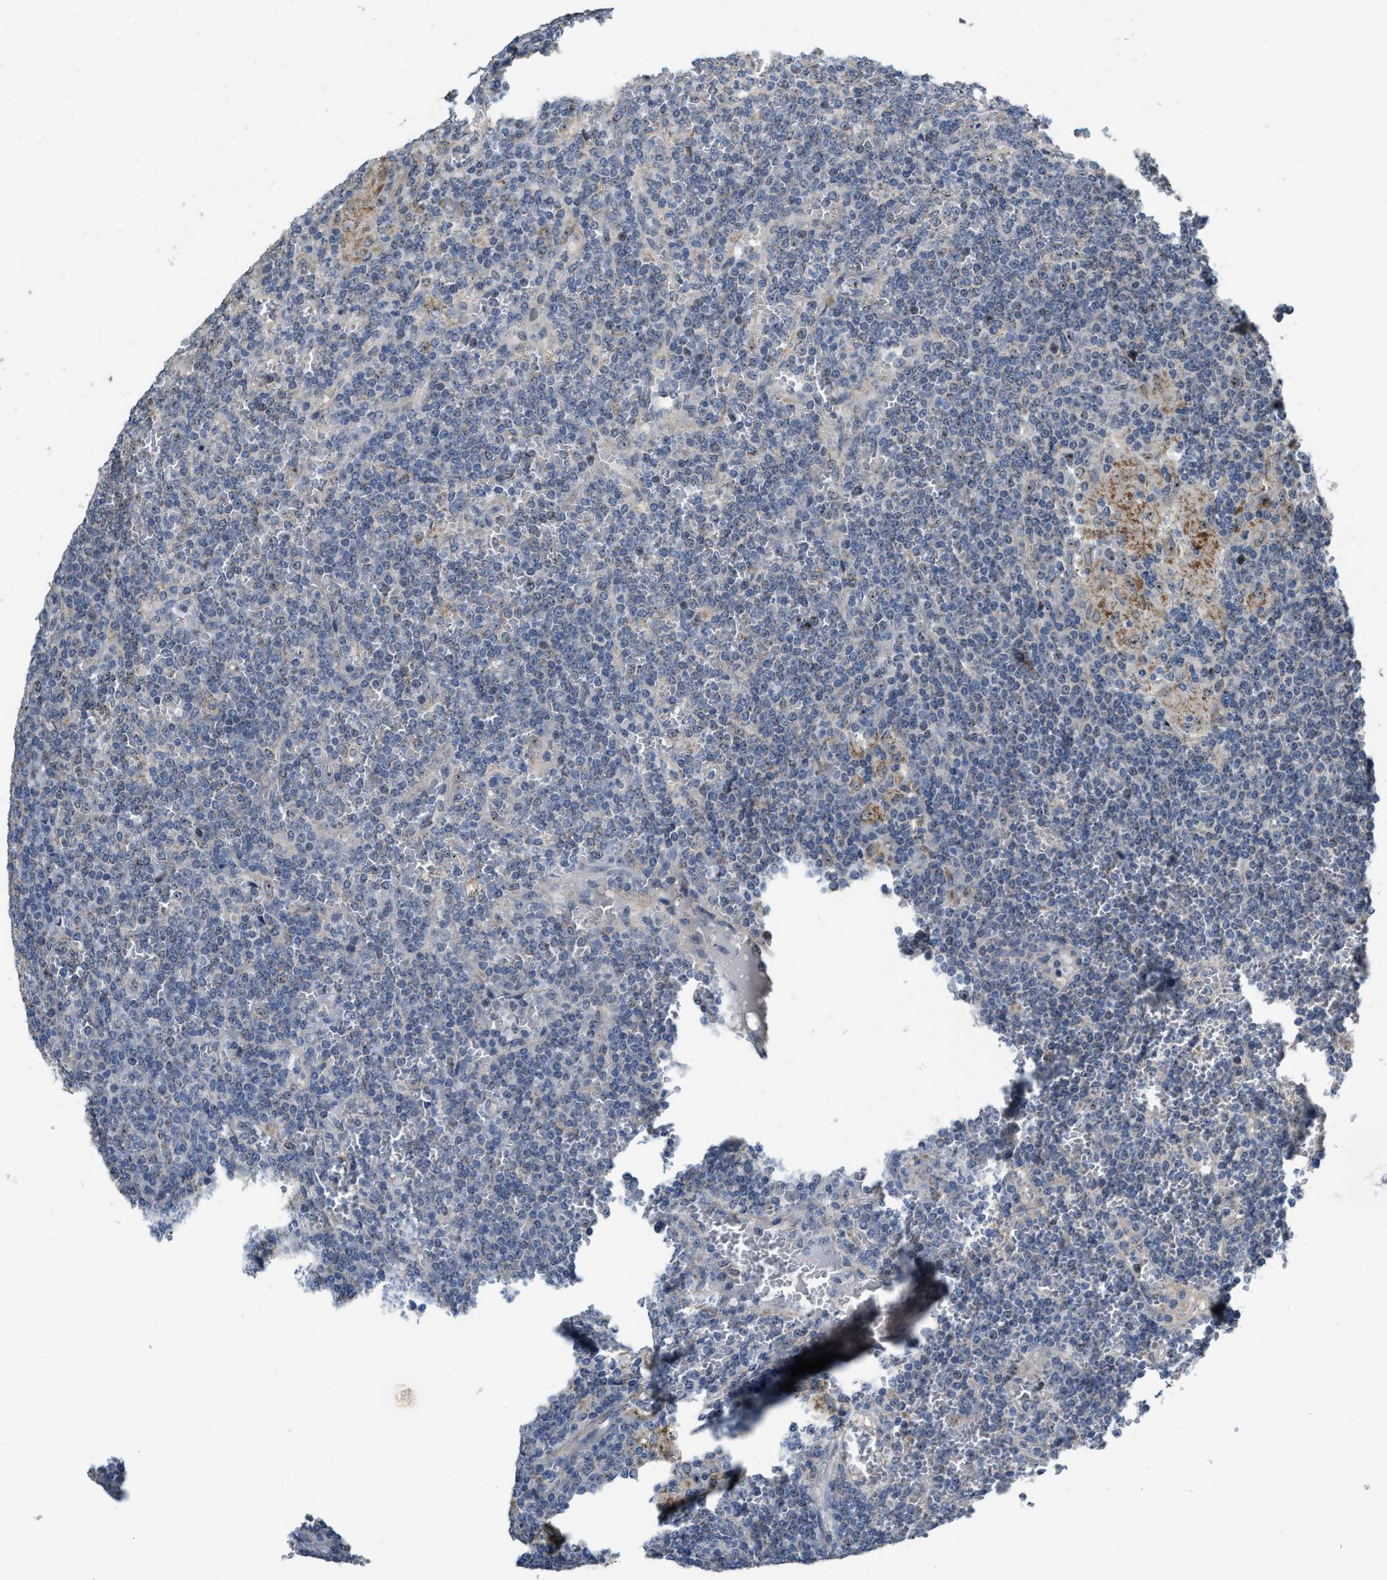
{"staining": {"intensity": "negative", "quantity": "none", "location": "none"}, "tissue": "lymphoma", "cell_type": "Tumor cells", "image_type": "cancer", "snomed": [{"axis": "morphology", "description": "Malignant lymphoma, non-Hodgkin's type, Low grade"}, {"axis": "topography", "description": "Spleen"}], "caption": "Tumor cells show no significant protein positivity in low-grade malignant lymphoma, non-Hodgkin's type.", "gene": "ZNF783", "patient": {"sex": "female", "age": 19}}